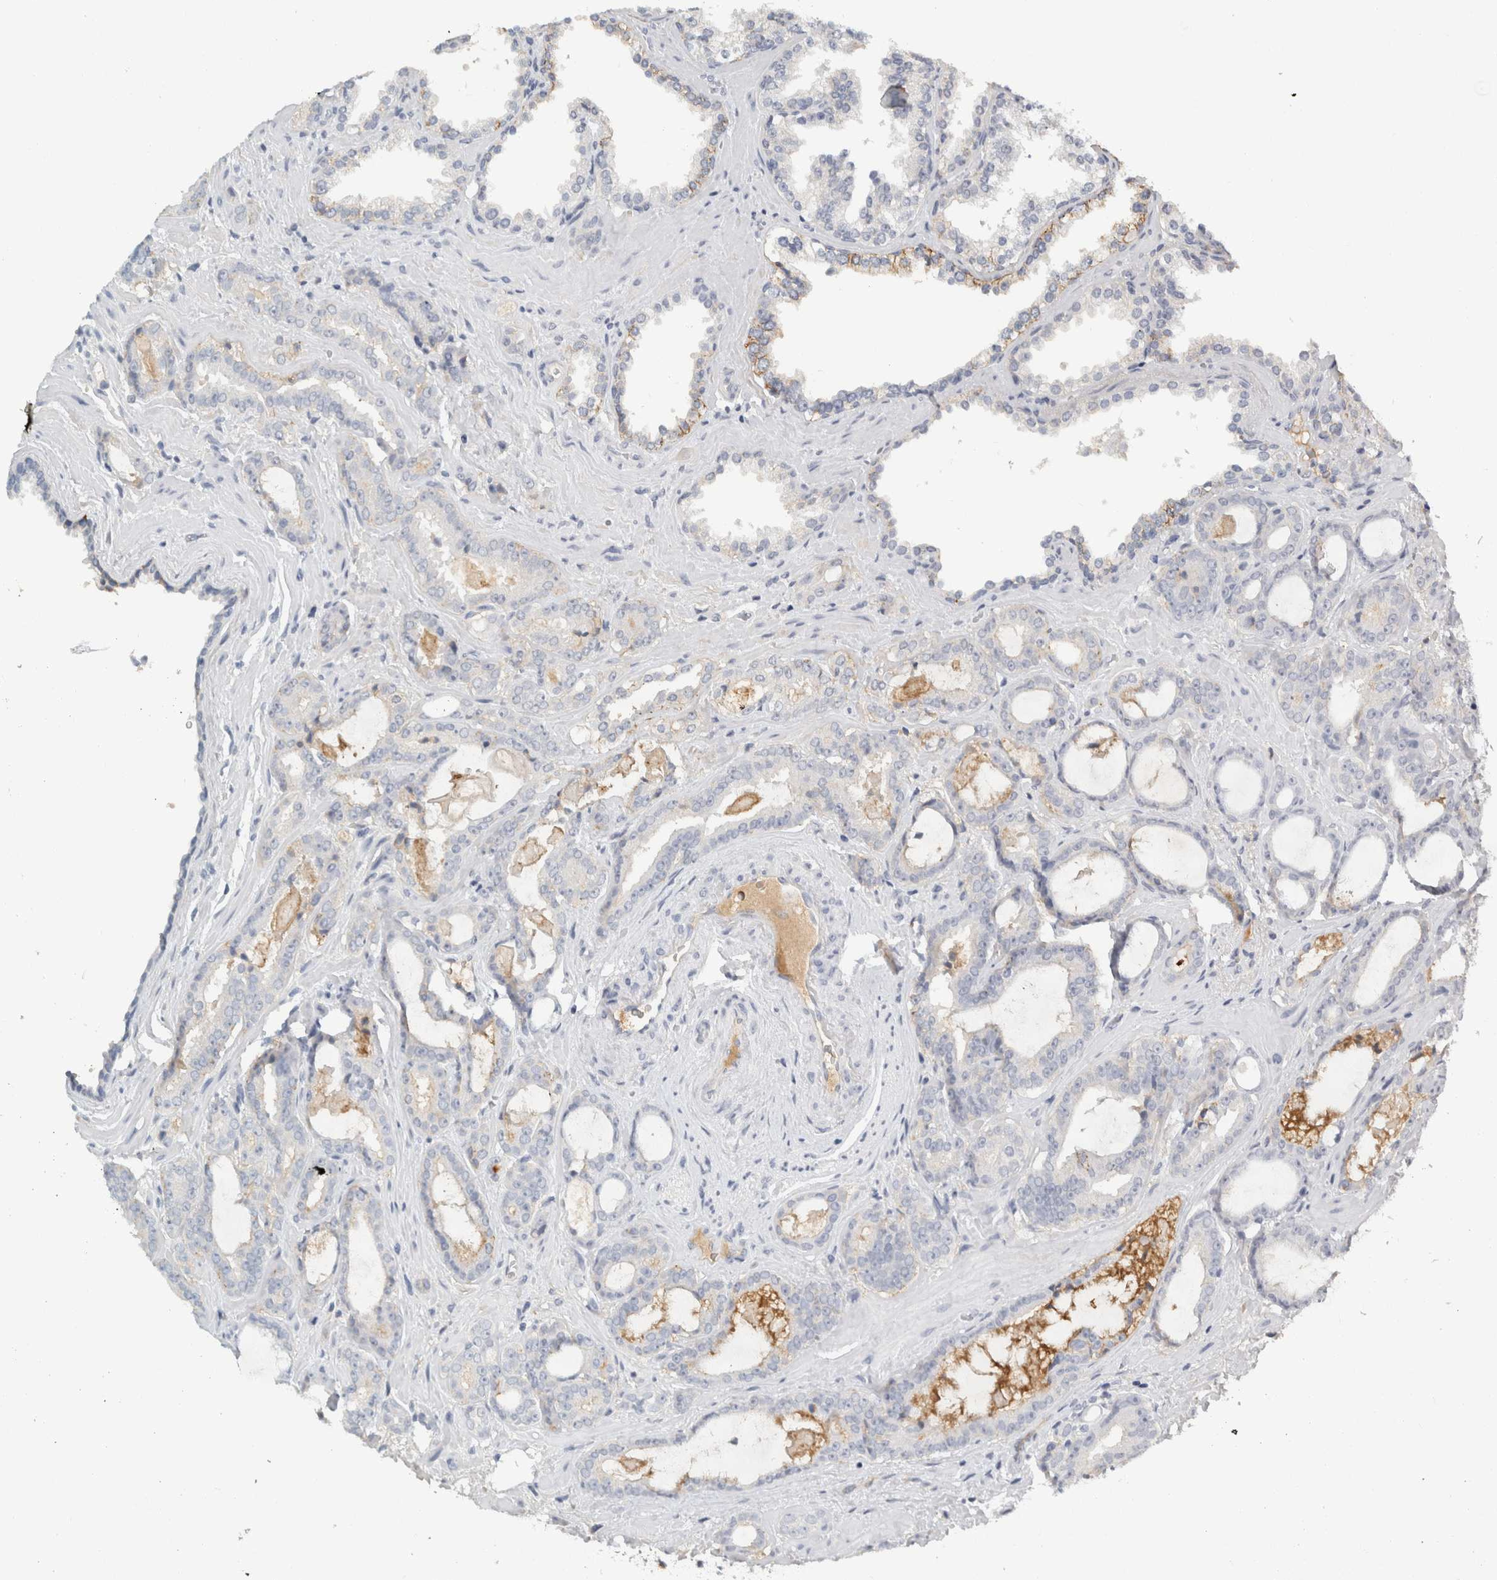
{"staining": {"intensity": "negative", "quantity": "none", "location": "none"}, "tissue": "prostate cancer", "cell_type": "Tumor cells", "image_type": "cancer", "snomed": [{"axis": "morphology", "description": "Adenocarcinoma, Low grade"}, {"axis": "topography", "description": "Prostate"}], "caption": "IHC micrograph of adenocarcinoma (low-grade) (prostate) stained for a protein (brown), which shows no positivity in tumor cells. (Stains: DAB (3,3'-diaminobenzidine) immunohistochemistry with hematoxylin counter stain, Microscopy: brightfield microscopy at high magnification).", "gene": "TSPAN8", "patient": {"sex": "male", "age": 60}}